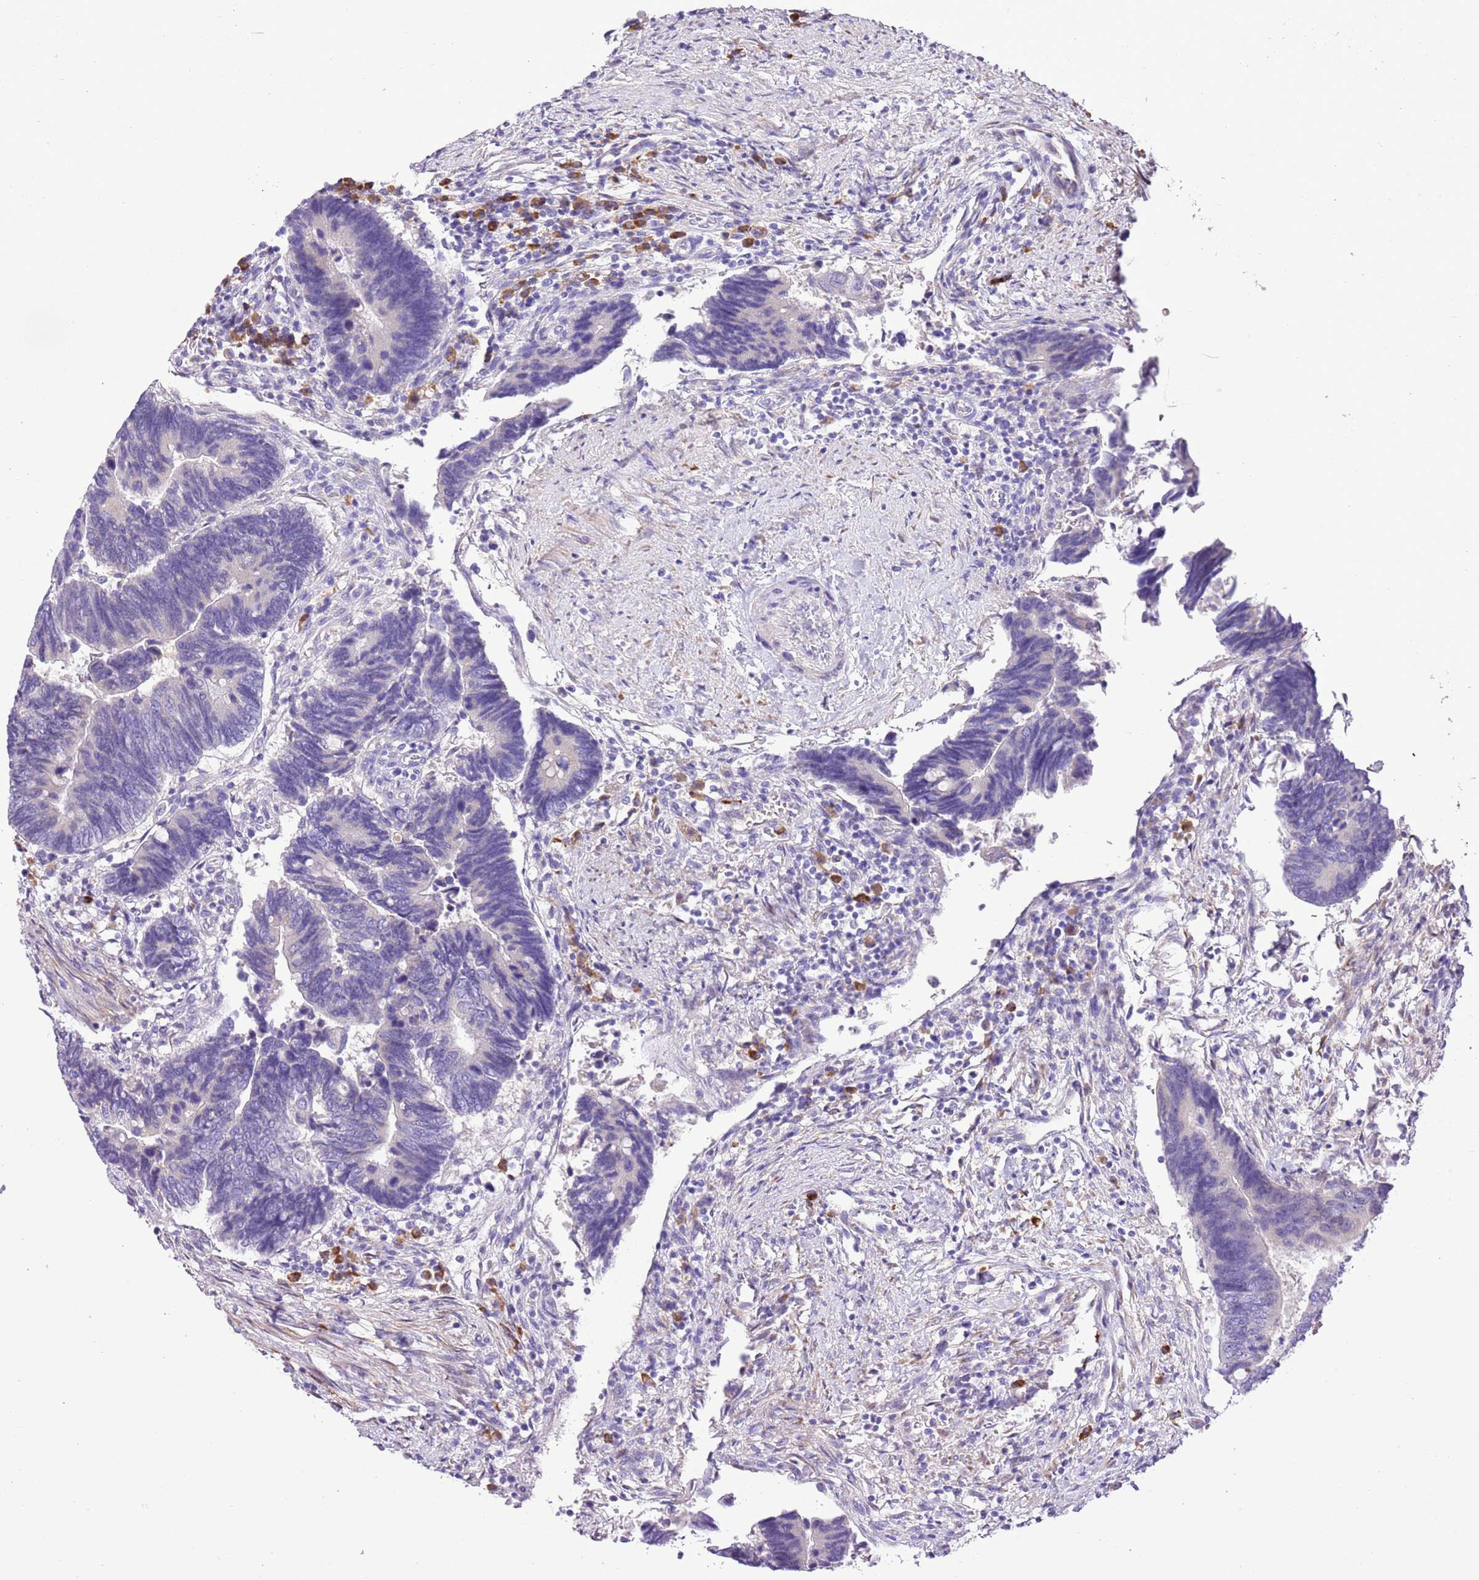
{"staining": {"intensity": "negative", "quantity": "none", "location": "none"}, "tissue": "colorectal cancer", "cell_type": "Tumor cells", "image_type": "cancer", "snomed": [{"axis": "morphology", "description": "Adenocarcinoma, NOS"}, {"axis": "topography", "description": "Colon"}], "caption": "Immunohistochemistry photomicrograph of neoplastic tissue: human adenocarcinoma (colorectal) stained with DAB (3,3'-diaminobenzidine) exhibits no significant protein expression in tumor cells. (Brightfield microscopy of DAB immunohistochemistry at high magnification).", "gene": "AAR2", "patient": {"sex": "male", "age": 87}}